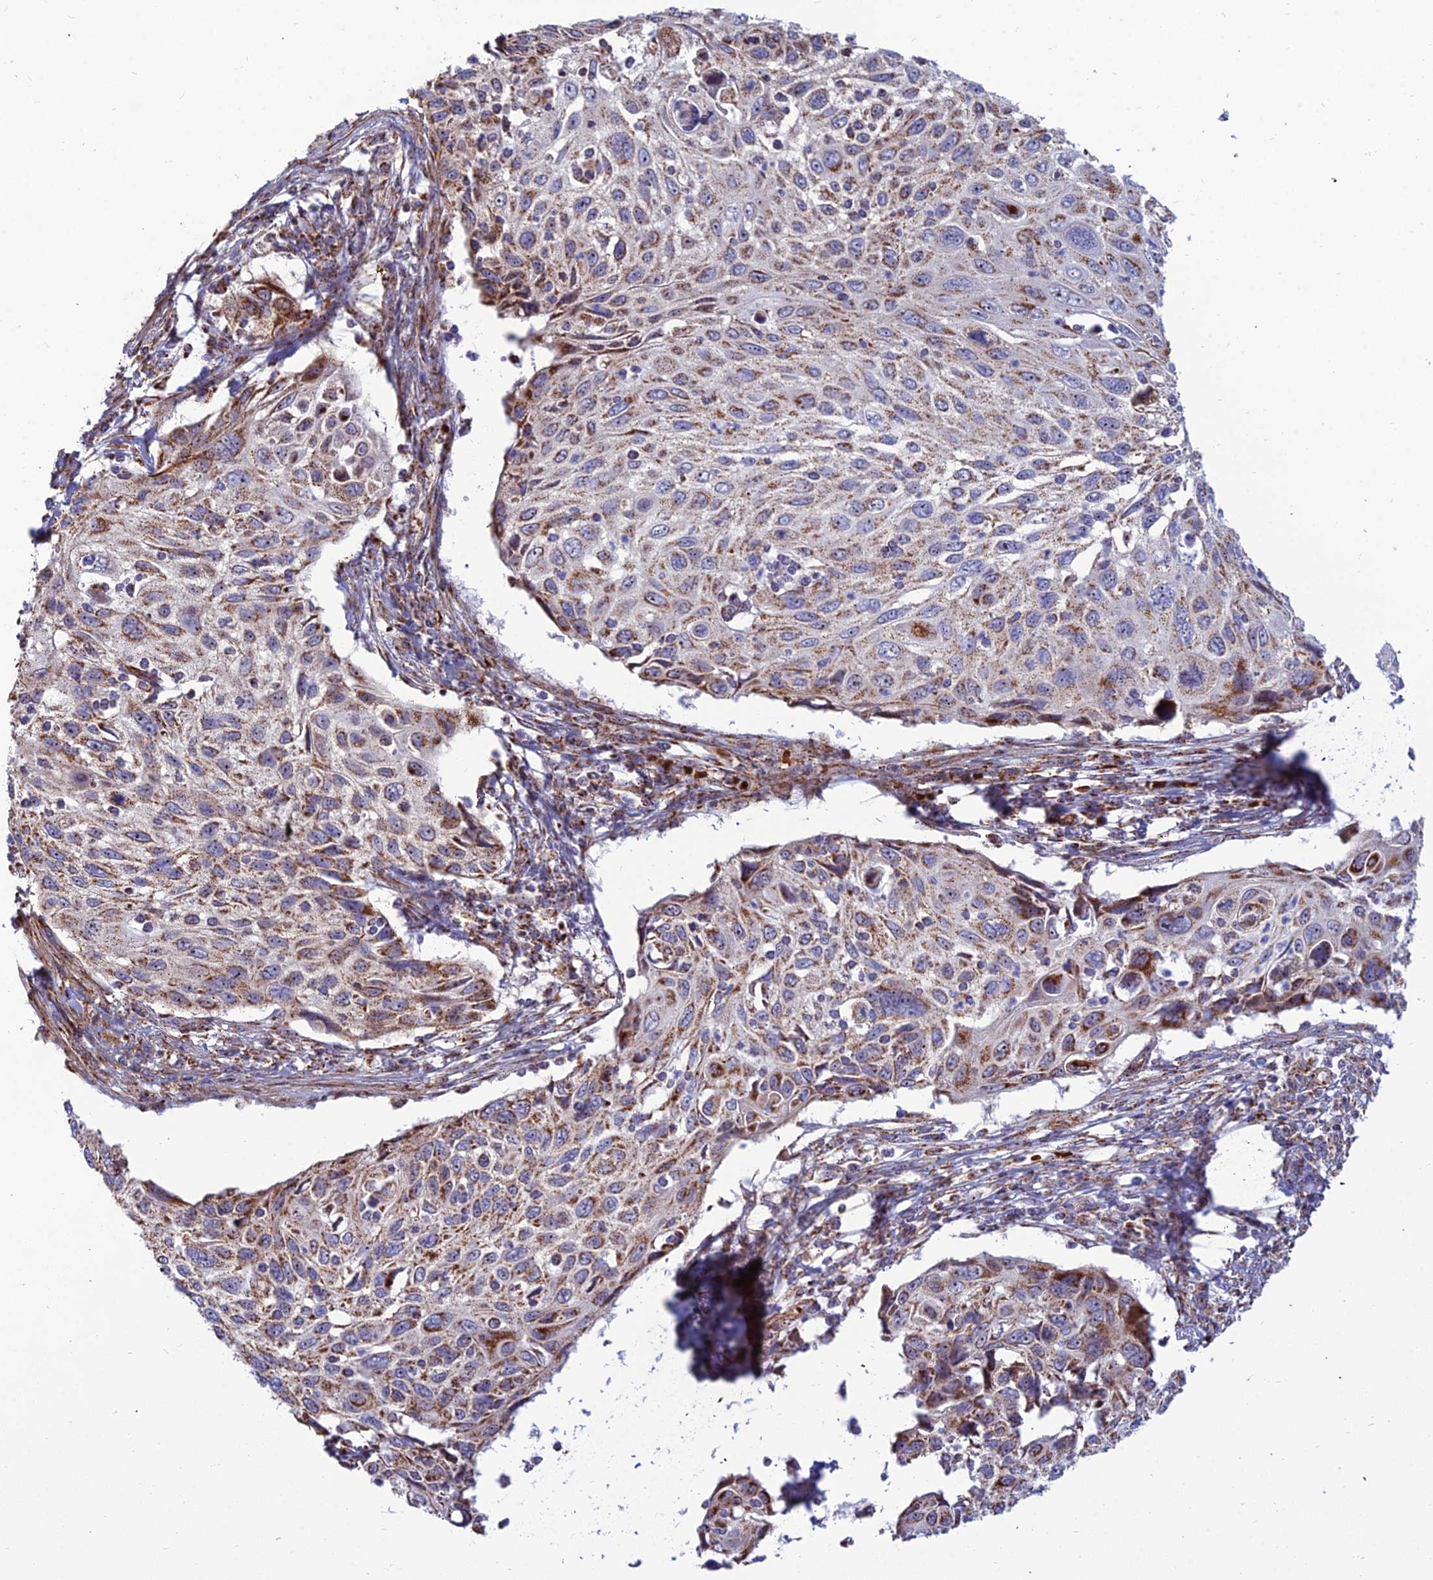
{"staining": {"intensity": "moderate", "quantity": ">75%", "location": "cytoplasmic/membranous"}, "tissue": "cervical cancer", "cell_type": "Tumor cells", "image_type": "cancer", "snomed": [{"axis": "morphology", "description": "Squamous cell carcinoma, NOS"}, {"axis": "topography", "description": "Cervix"}], "caption": "Squamous cell carcinoma (cervical) stained for a protein displays moderate cytoplasmic/membranous positivity in tumor cells.", "gene": "SLC35F4", "patient": {"sex": "female", "age": 70}}